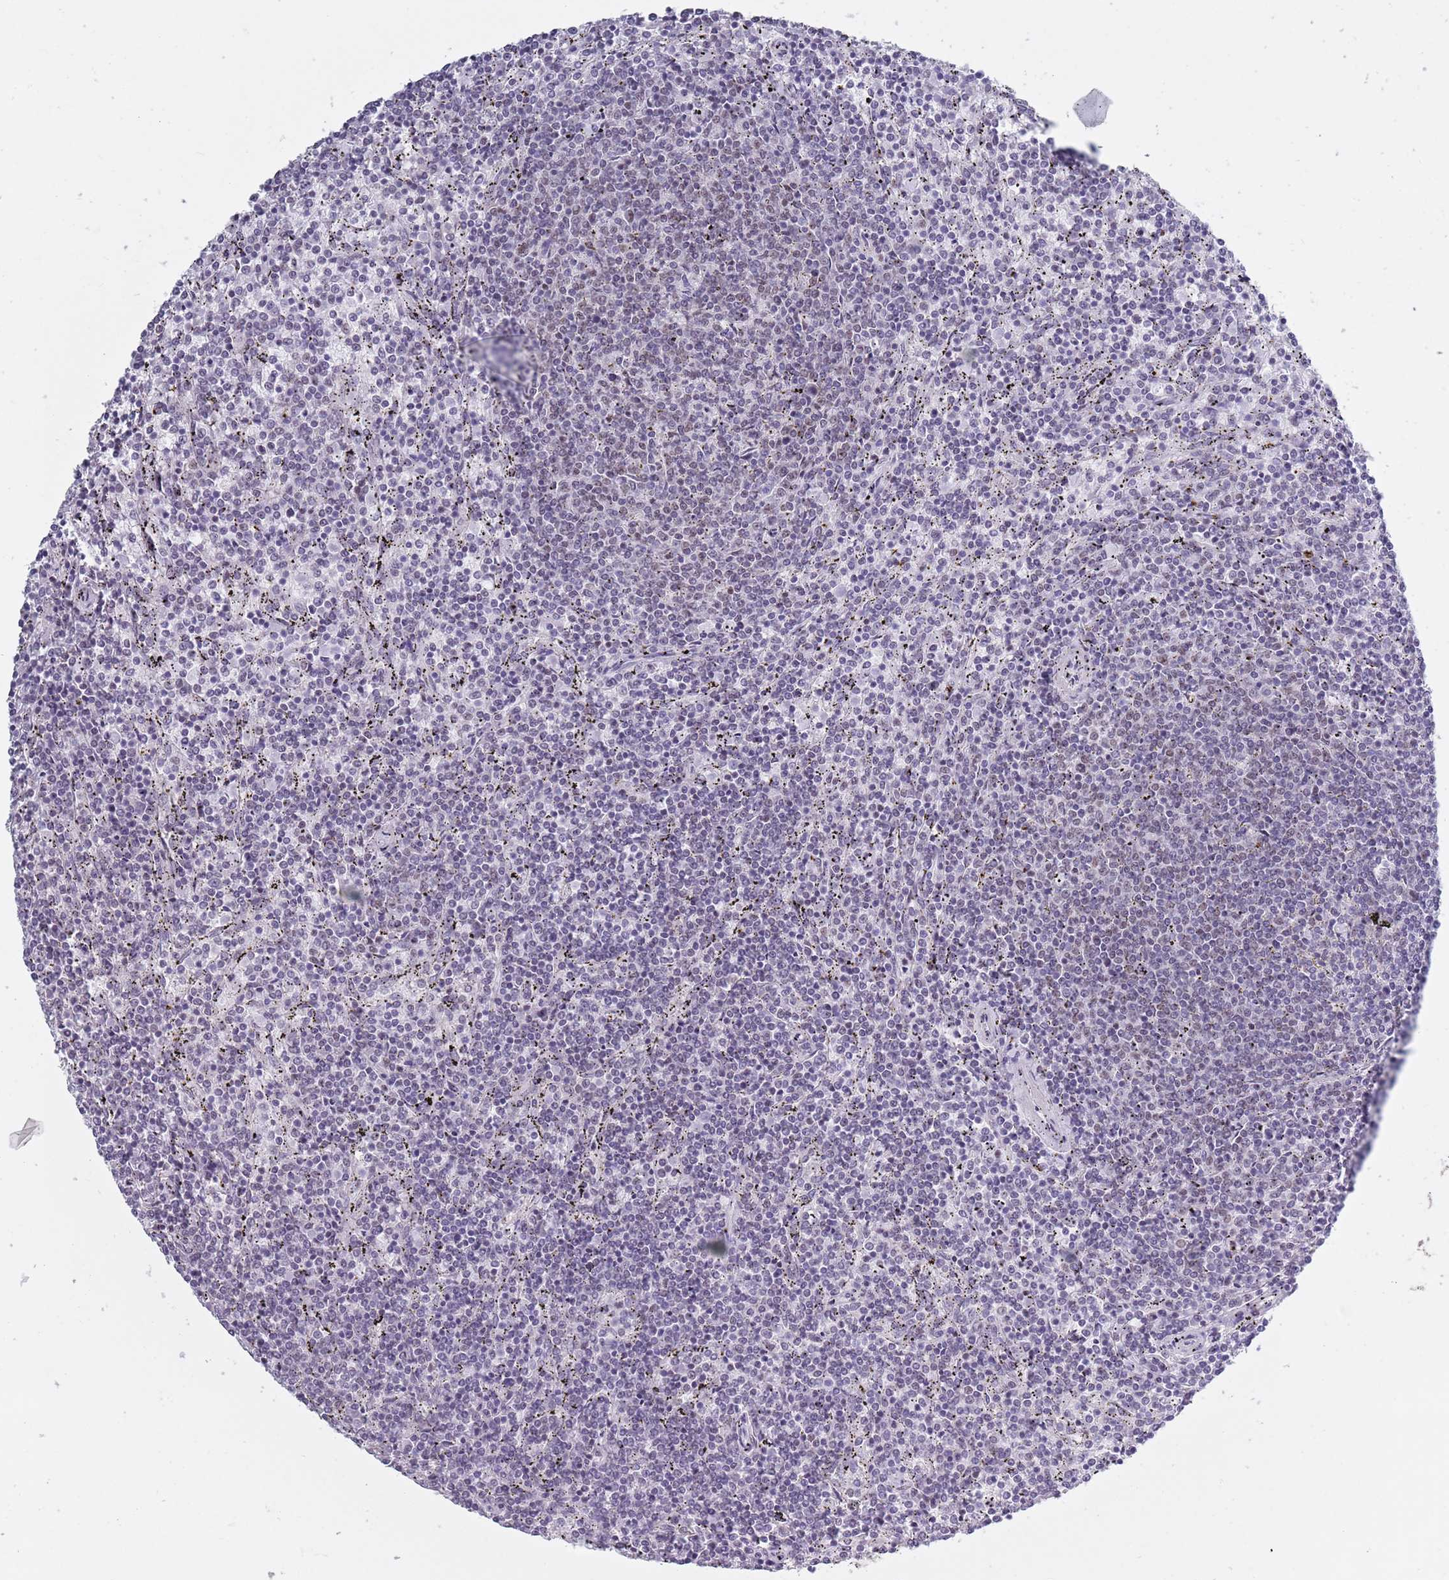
{"staining": {"intensity": "negative", "quantity": "none", "location": "none"}, "tissue": "lymphoma", "cell_type": "Tumor cells", "image_type": "cancer", "snomed": [{"axis": "morphology", "description": "Malignant lymphoma, non-Hodgkin's type, Low grade"}, {"axis": "topography", "description": "Spleen"}], "caption": "An immunohistochemistry image of malignant lymphoma, non-Hodgkin's type (low-grade) is shown. There is no staining in tumor cells of malignant lymphoma, non-Hodgkin's type (low-grade).", "gene": "ZKSCAN2", "patient": {"sex": "female", "age": 50}}